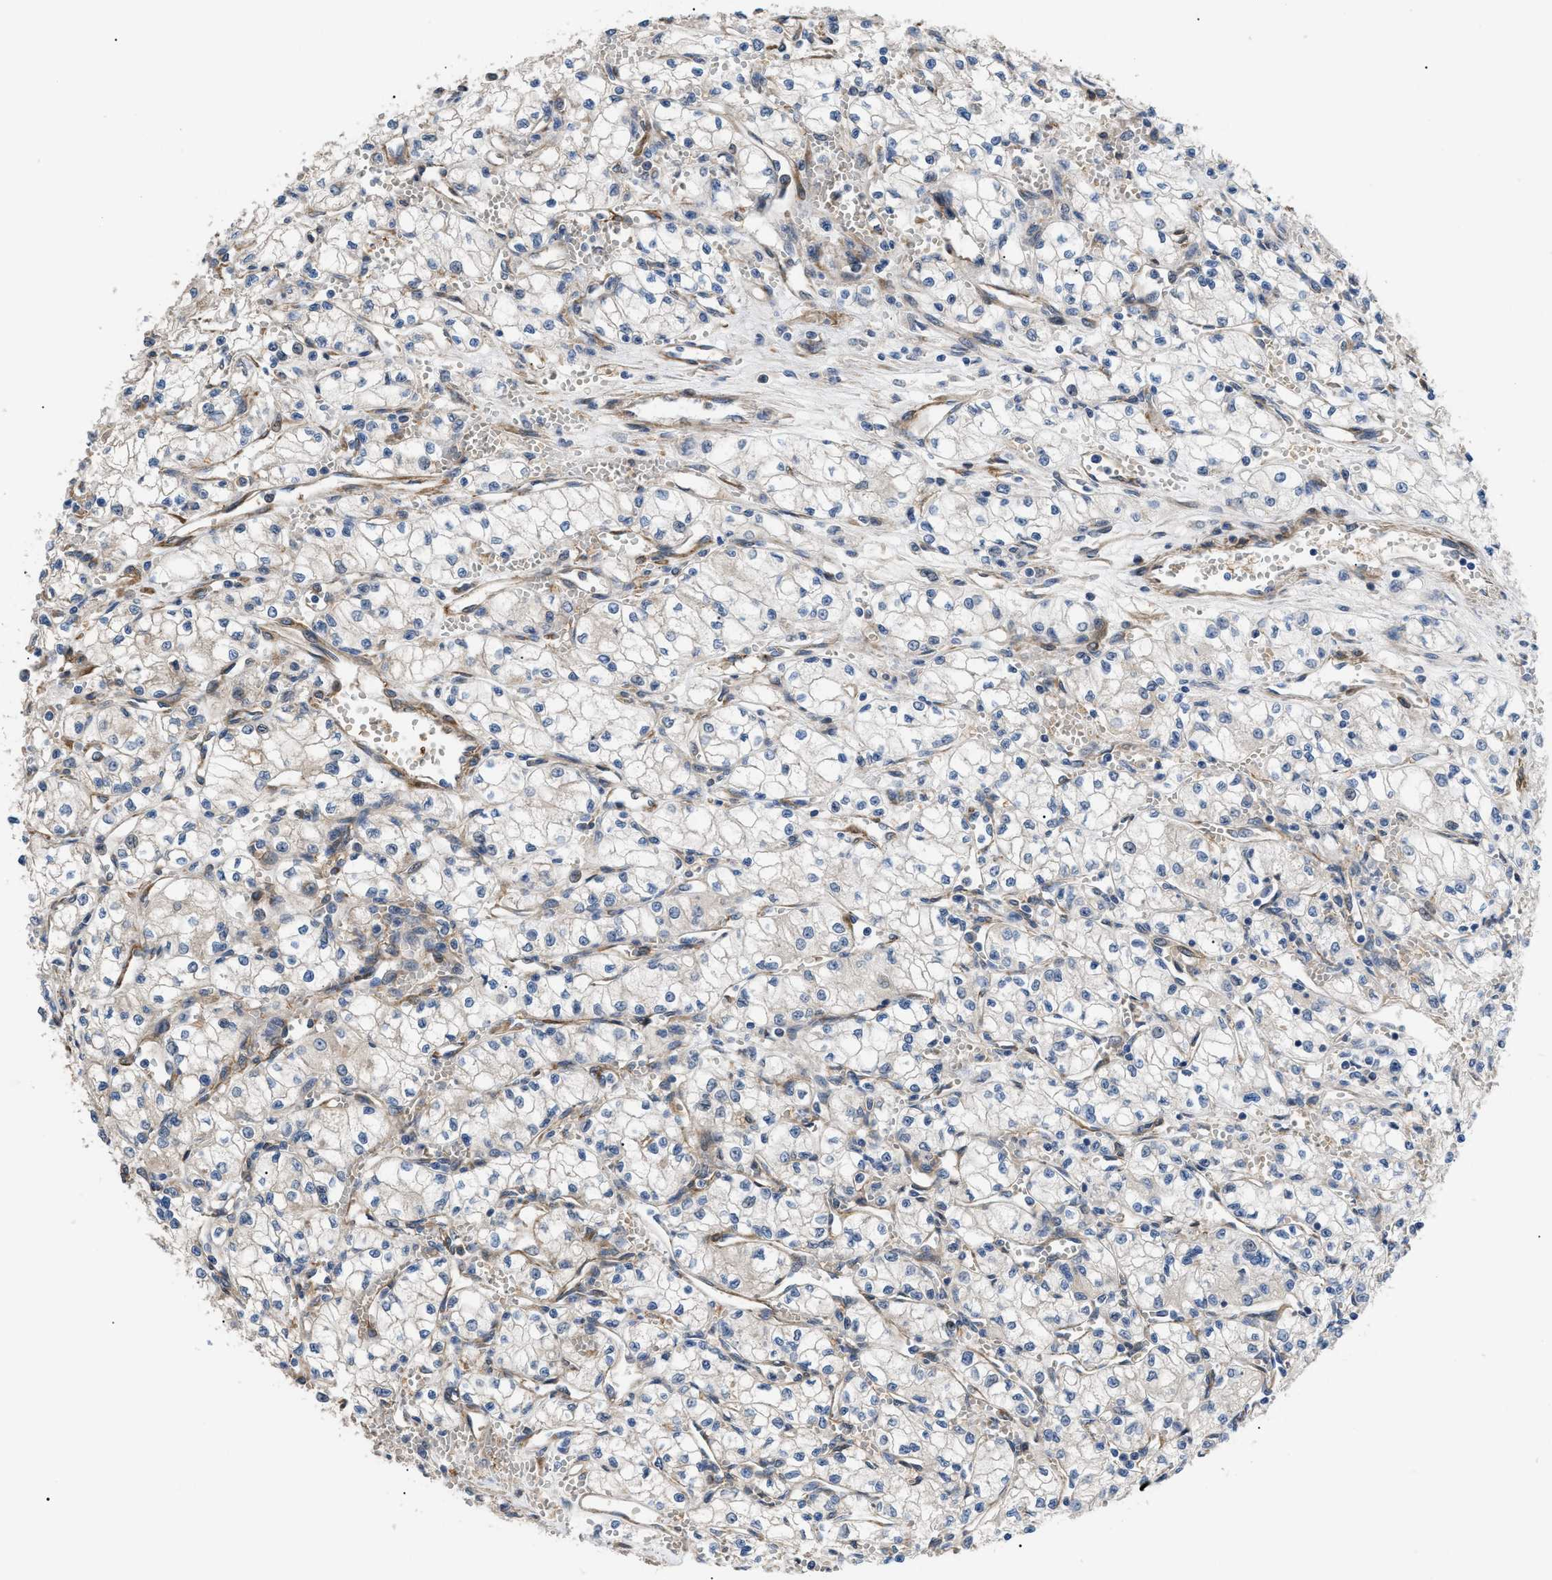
{"staining": {"intensity": "weak", "quantity": "<25%", "location": "cytoplasmic/membranous"}, "tissue": "renal cancer", "cell_type": "Tumor cells", "image_type": "cancer", "snomed": [{"axis": "morphology", "description": "Normal tissue, NOS"}, {"axis": "morphology", "description": "Adenocarcinoma, NOS"}, {"axis": "topography", "description": "Kidney"}], "caption": "Immunohistochemical staining of human adenocarcinoma (renal) demonstrates no significant staining in tumor cells. (Brightfield microscopy of DAB (3,3'-diaminobenzidine) immunohistochemistry (IHC) at high magnification).", "gene": "MYO10", "patient": {"sex": "male", "age": 59}}